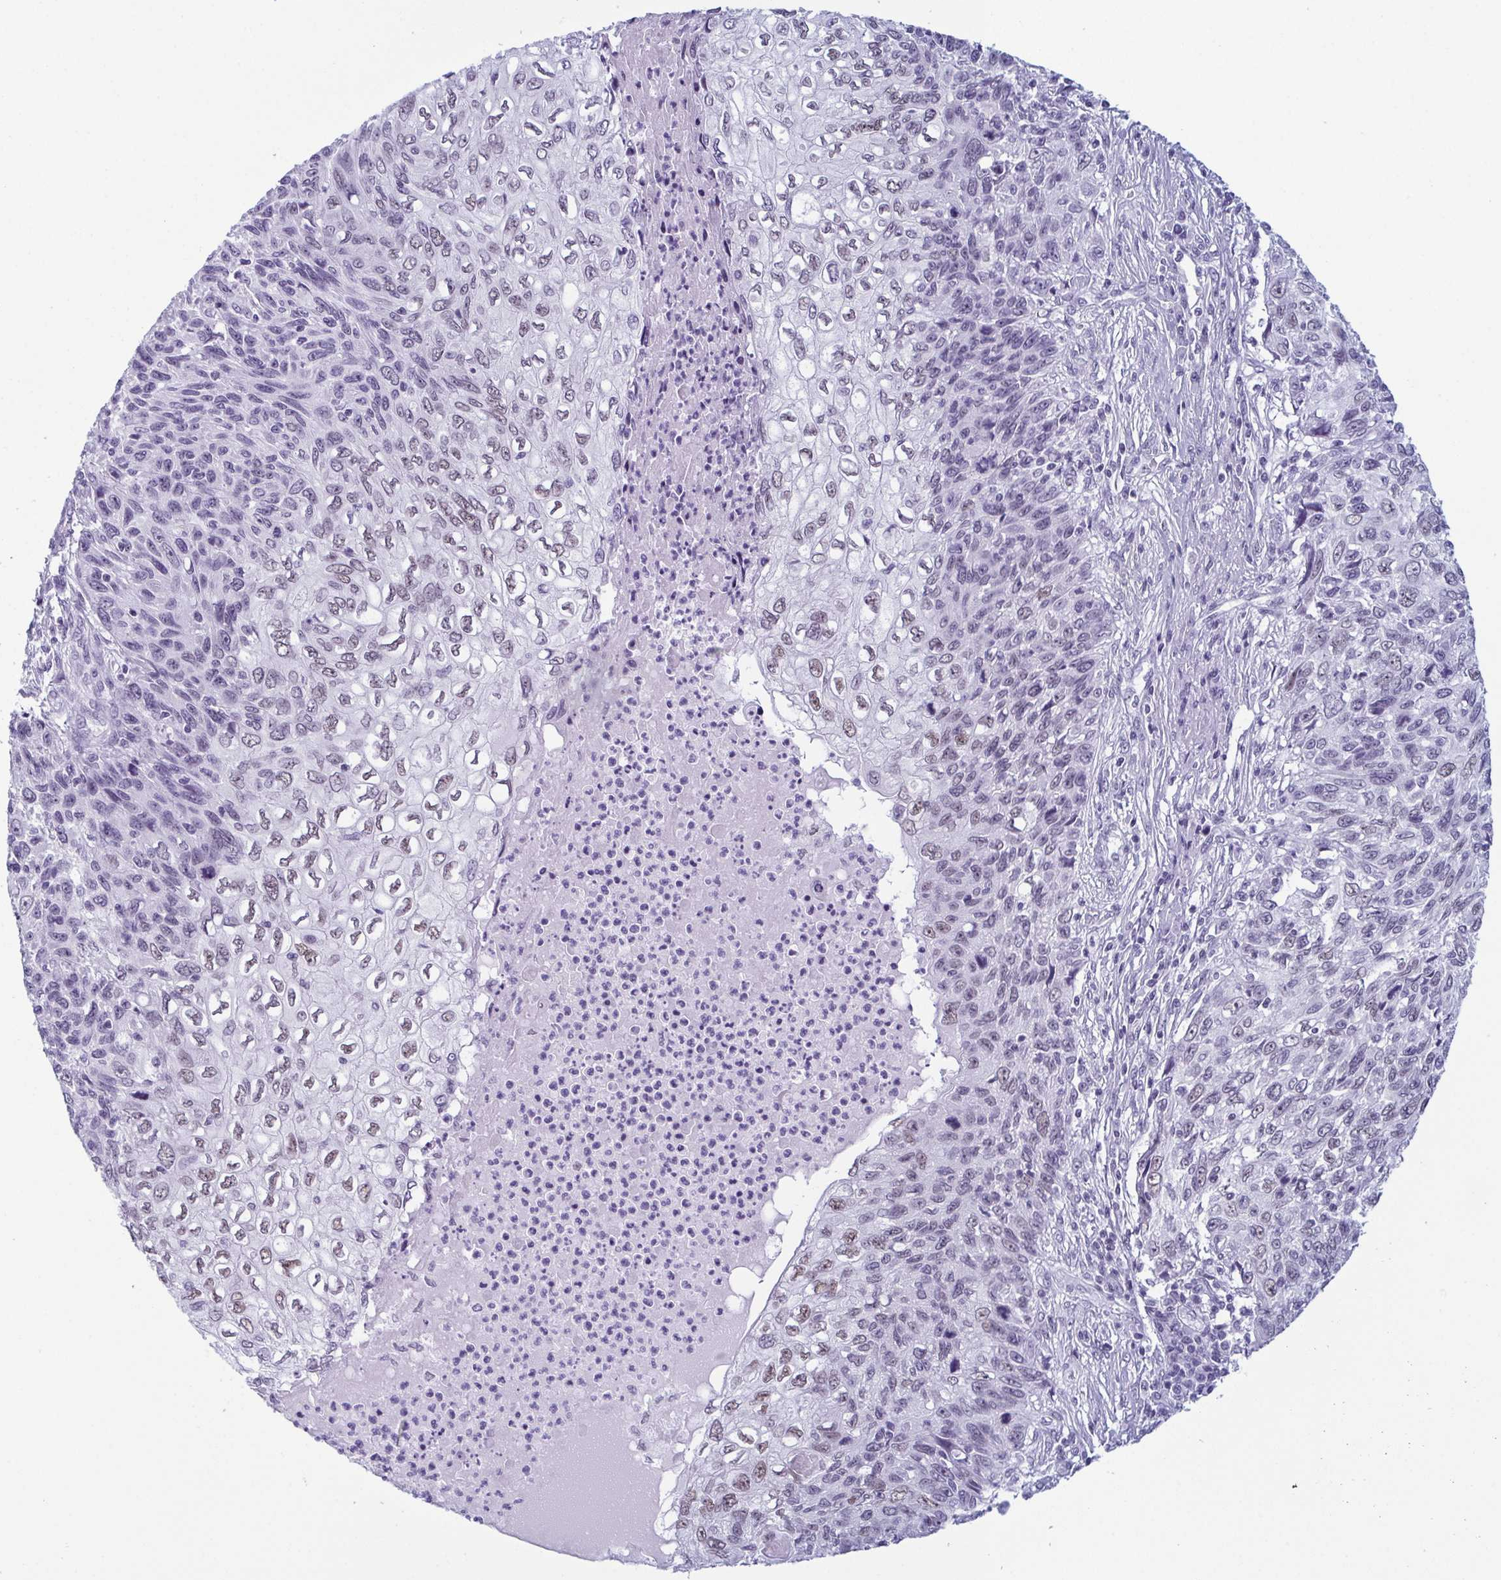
{"staining": {"intensity": "moderate", "quantity": "25%-75%", "location": "nuclear"}, "tissue": "skin cancer", "cell_type": "Tumor cells", "image_type": "cancer", "snomed": [{"axis": "morphology", "description": "Squamous cell carcinoma, NOS"}, {"axis": "topography", "description": "Skin"}], "caption": "Approximately 25%-75% of tumor cells in skin cancer reveal moderate nuclear protein staining as visualized by brown immunohistochemical staining.", "gene": "RBM7", "patient": {"sex": "male", "age": 92}}